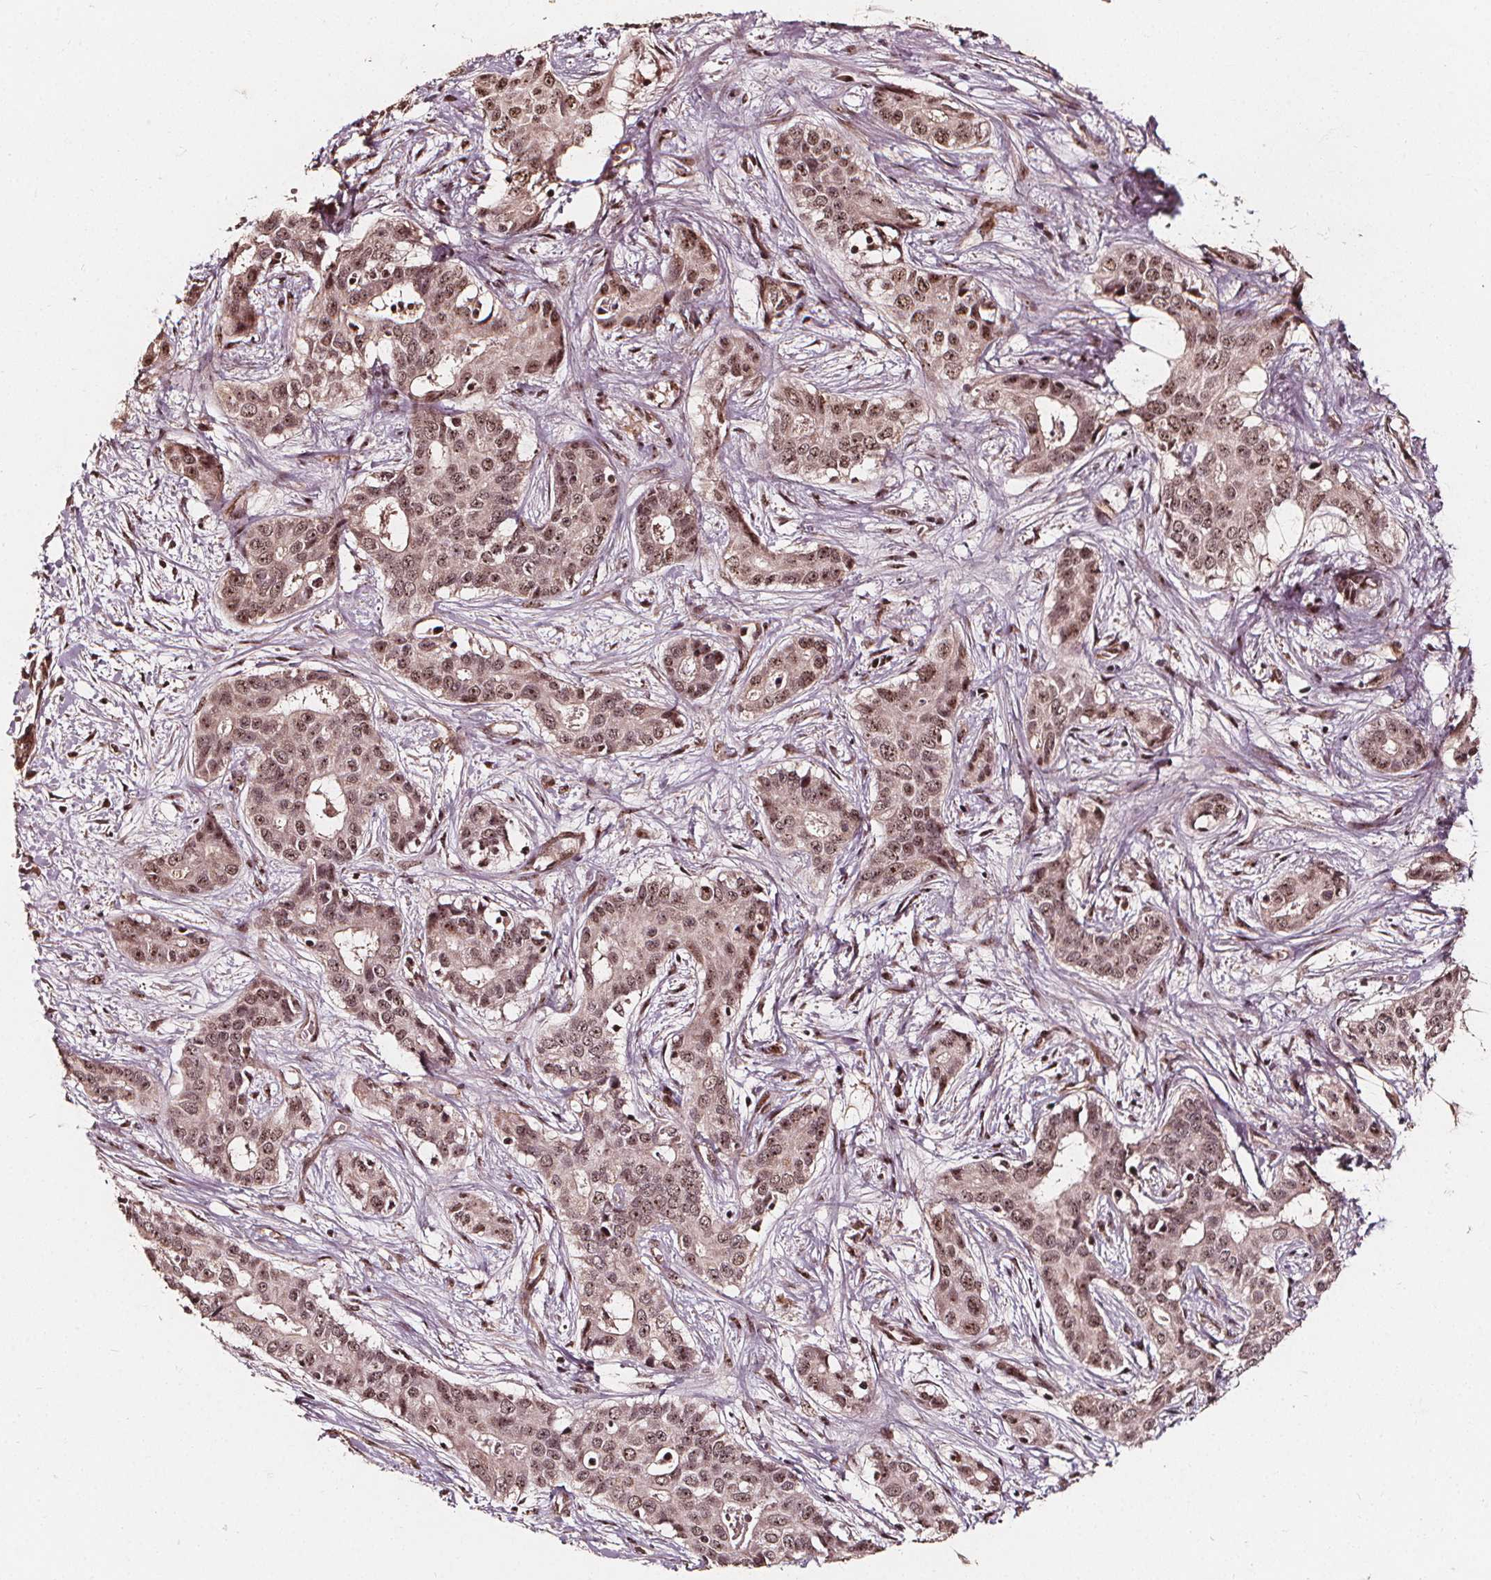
{"staining": {"intensity": "moderate", "quantity": ">75%", "location": "nuclear"}, "tissue": "liver cancer", "cell_type": "Tumor cells", "image_type": "cancer", "snomed": [{"axis": "morphology", "description": "Cholangiocarcinoma"}, {"axis": "topography", "description": "Liver"}], "caption": "Brown immunohistochemical staining in cholangiocarcinoma (liver) displays moderate nuclear staining in approximately >75% of tumor cells.", "gene": "EXOSC9", "patient": {"sex": "female", "age": 65}}